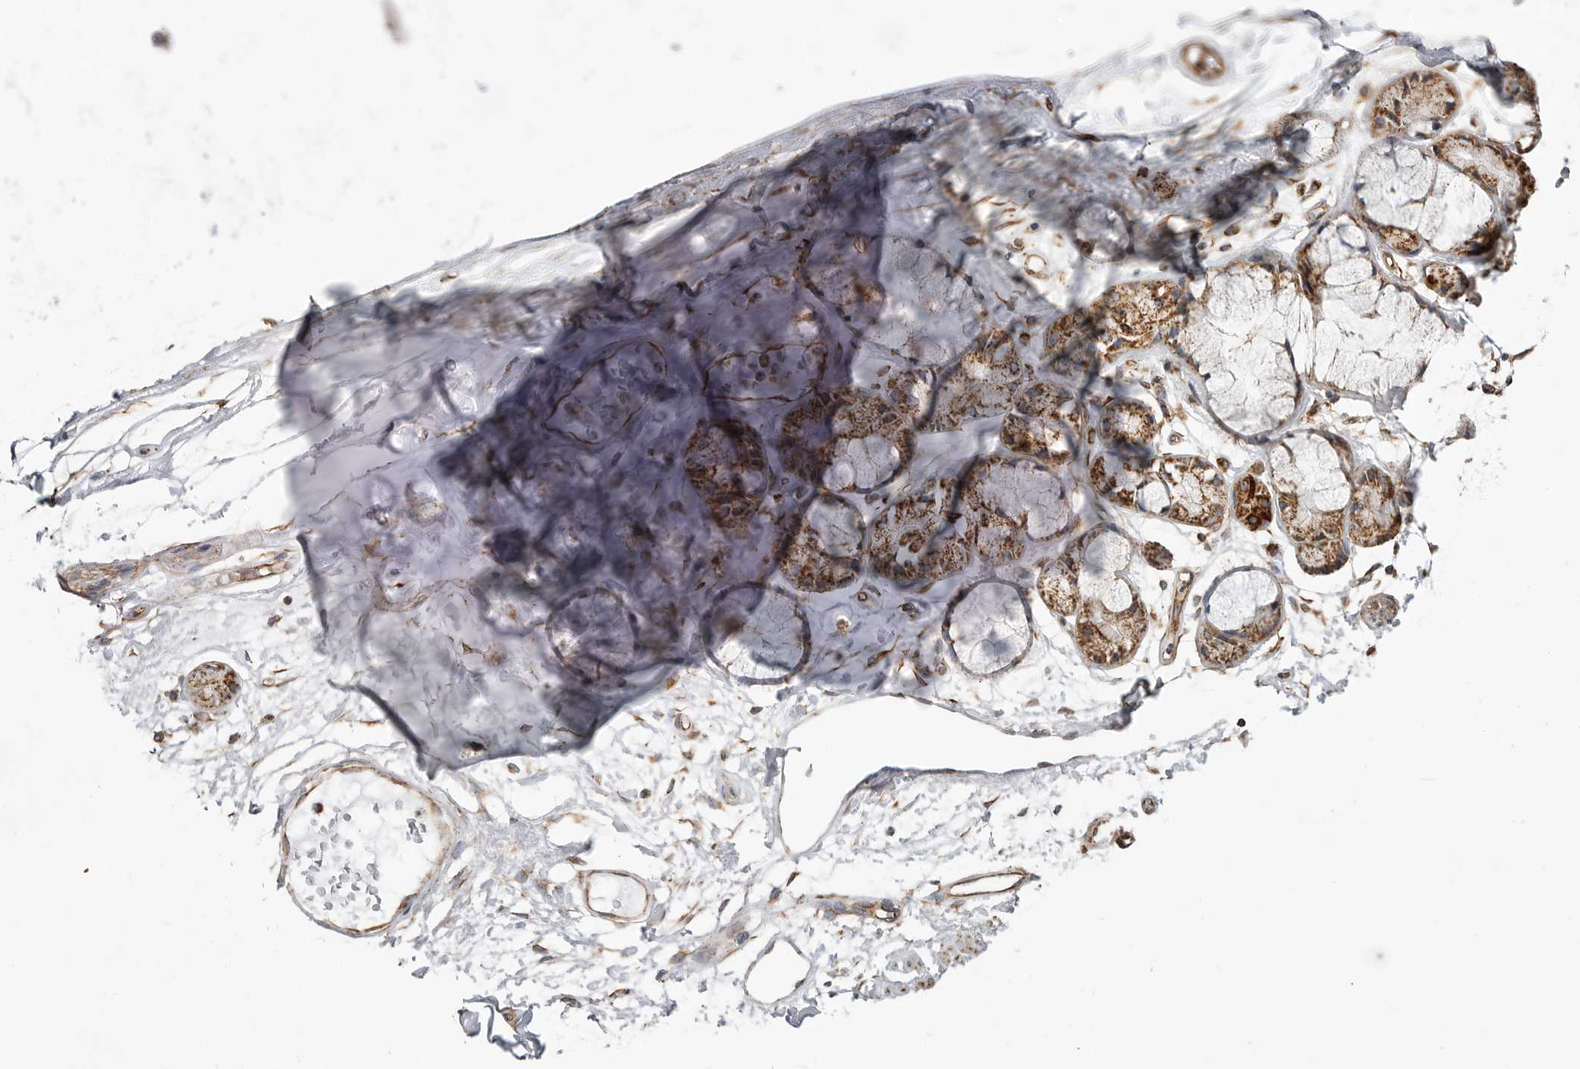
{"staining": {"intensity": "moderate", "quantity": ">75%", "location": "cytoplasmic/membranous"}, "tissue": "adipose tissue", "cell_type": "Adipocytes", "image_type": "normal", "snomed": [{"axis": "morphology", "description": "Normal tissue, NOS"}, {"axis": "topography", "description": "Bronchus"}], "caption": "Protein analysis of benign adipose tissue demonstrates moderate cytoplasmic/membranous expression in about >75% of adipocytes. (DAB (3,3'-diaminobenzidine) IHC, brown staining for protein, blue staining for nuclei).", "gene": "FH", "patient": {"sex": "male", "age": 66}}